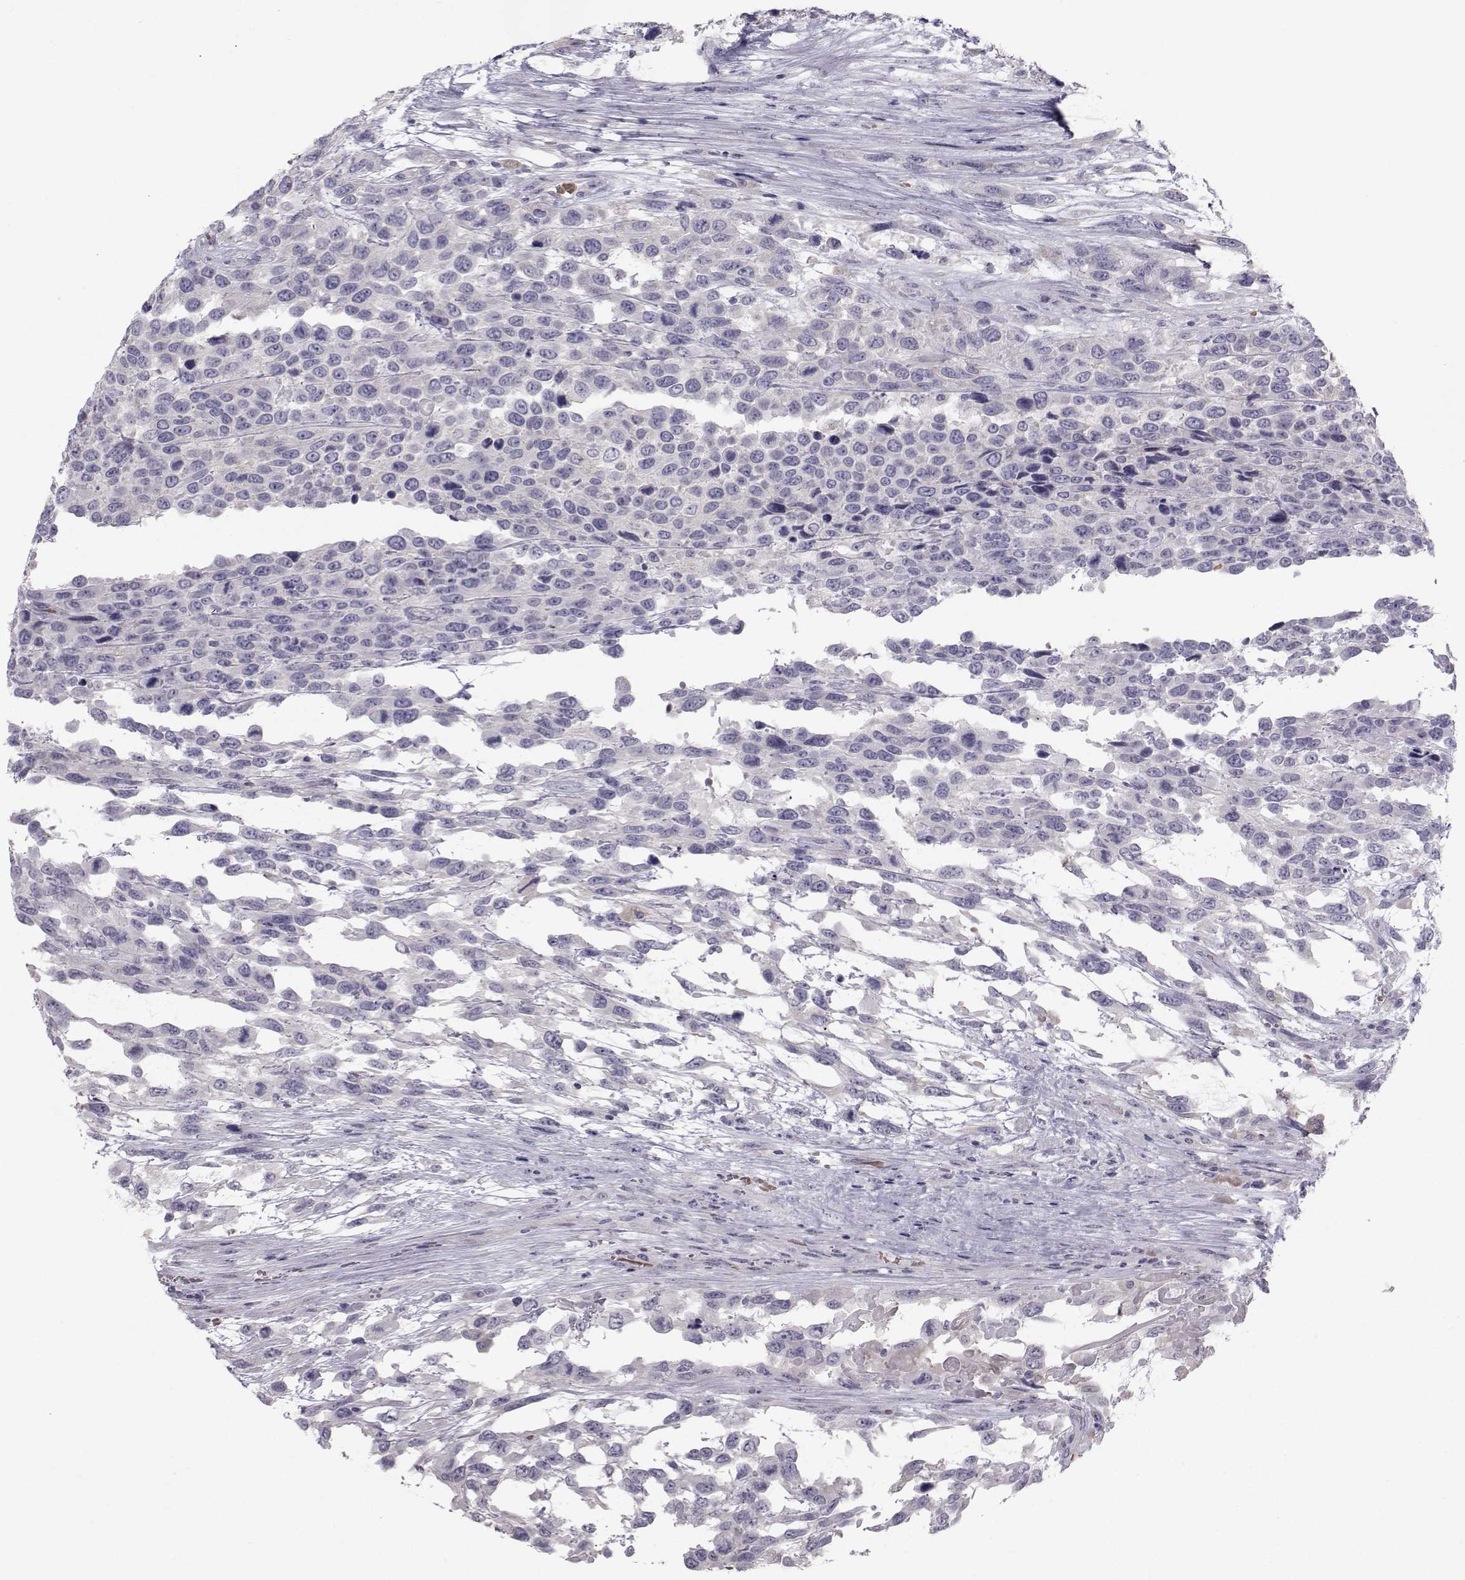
{"staining": {"intensity": "negative", "quantity": "none", "location": "none"}, "tissue": "urothelial cancer", "cell_type": "Tumor cells", "image_type": "cancer", "snomed": [{"axis": "morphology", "description": "Urothelial carcinoma, High grade"}, {"axis": "topography", "description": "Urinary bladder"}], "caption": "An IHC image of high-grade urothelial carcinoma is shown. There is no staining in tumor cells of high-grade urothelial carcinoma.", "gene": "GARIN3", "patient": {"sex": "female", "age": 70}}